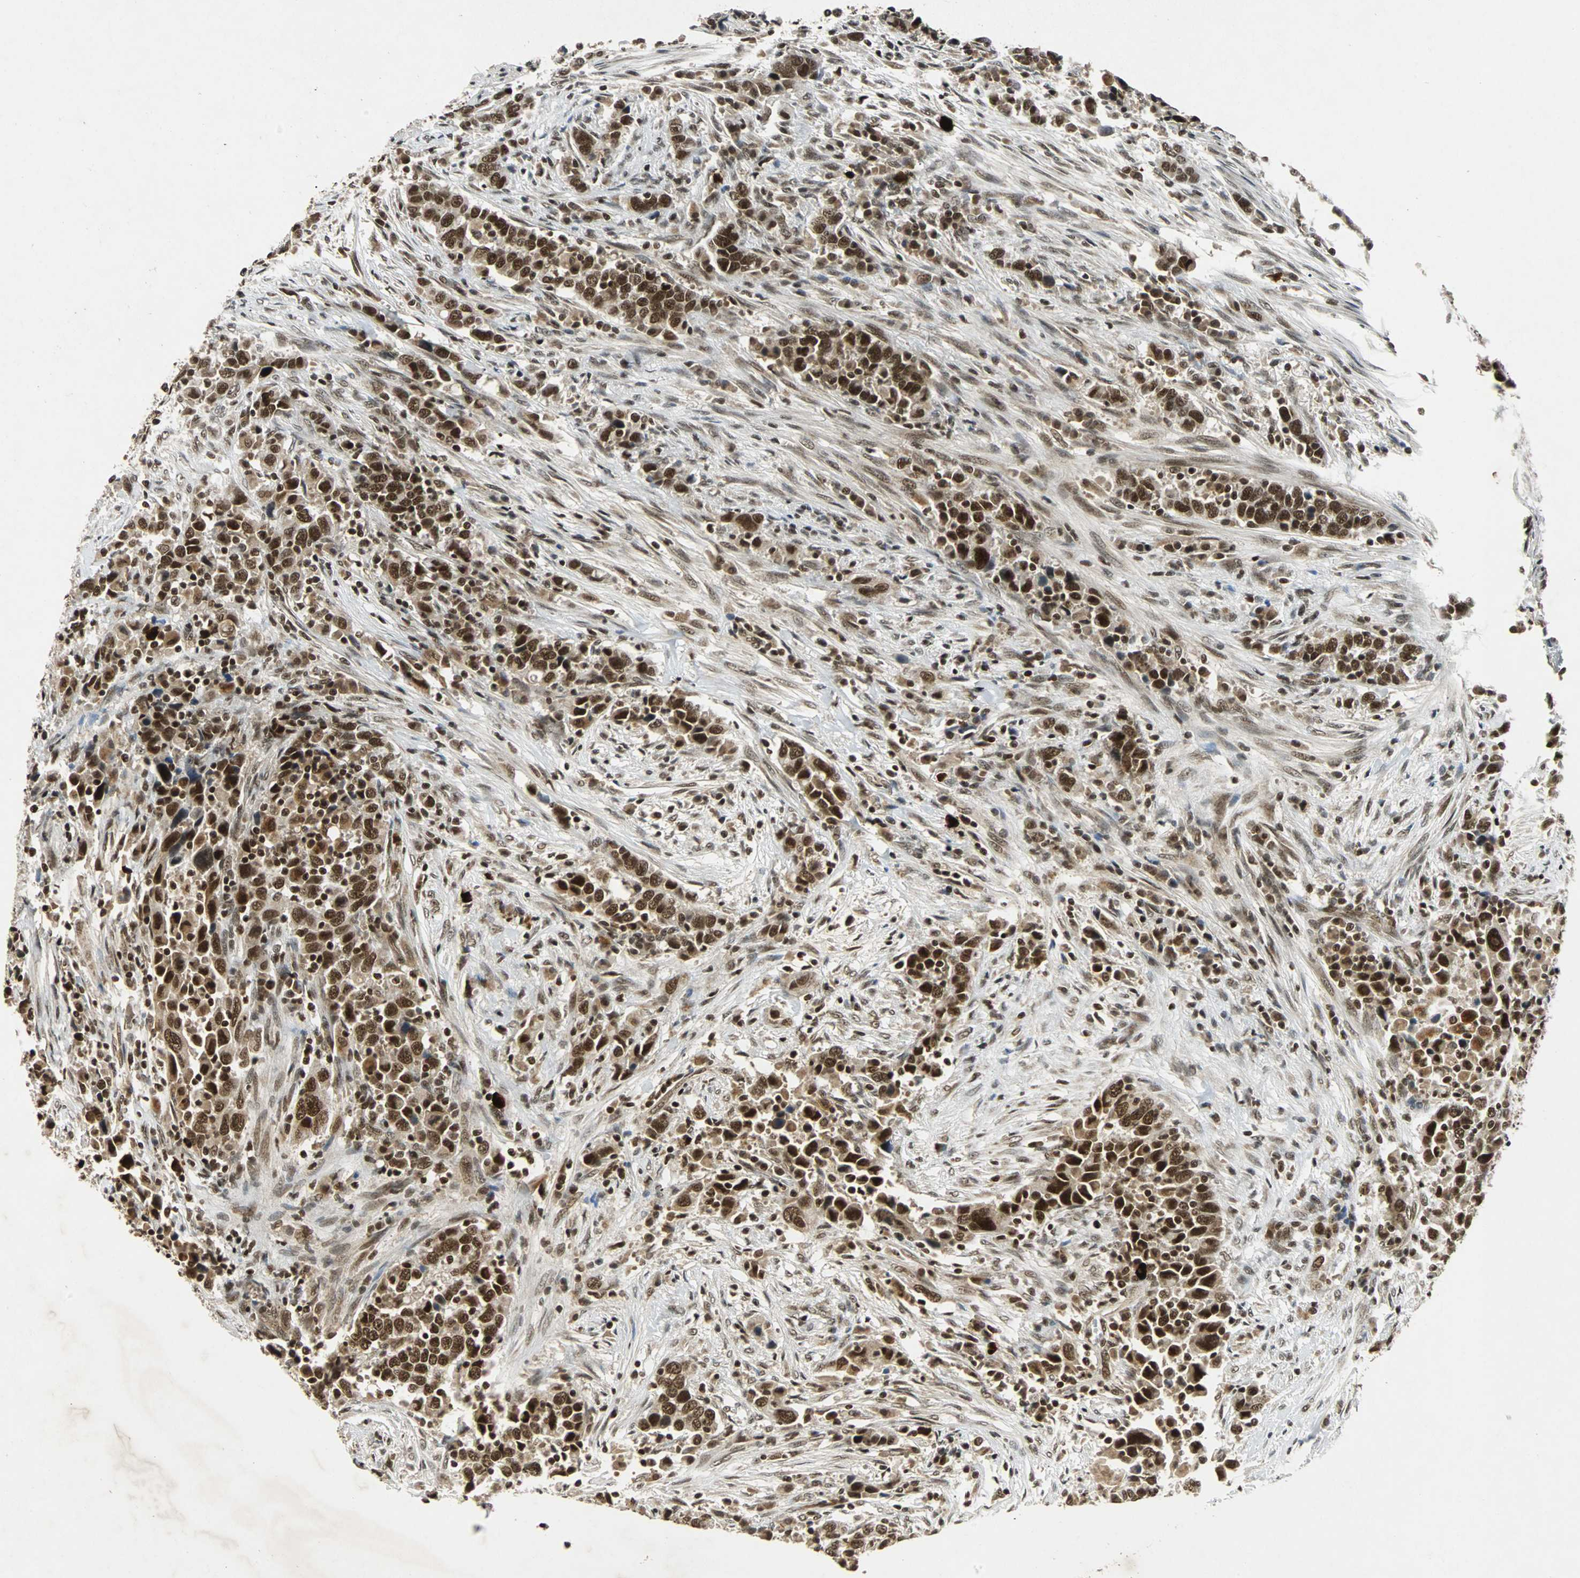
{"staining": {"intensity": "strong", "quantity": ">75%", "location": "nuclear"}, "tissue": "urothelial cancer", "cell_type": "Tumor cells", "image_type": "cancer", "snomed": [{"axis": "morphology", "description": "Urothelial carcinoma, High grade"}, {"axis": "topography", "description": "Urinary bladder"}], "caption": "A photomicrograph of urothelial cancer stained for a protein displays strong nuclear brown staining in tumor cells.", "gene": "TAF5", "patient": {"sex": "male", "age": 61}}